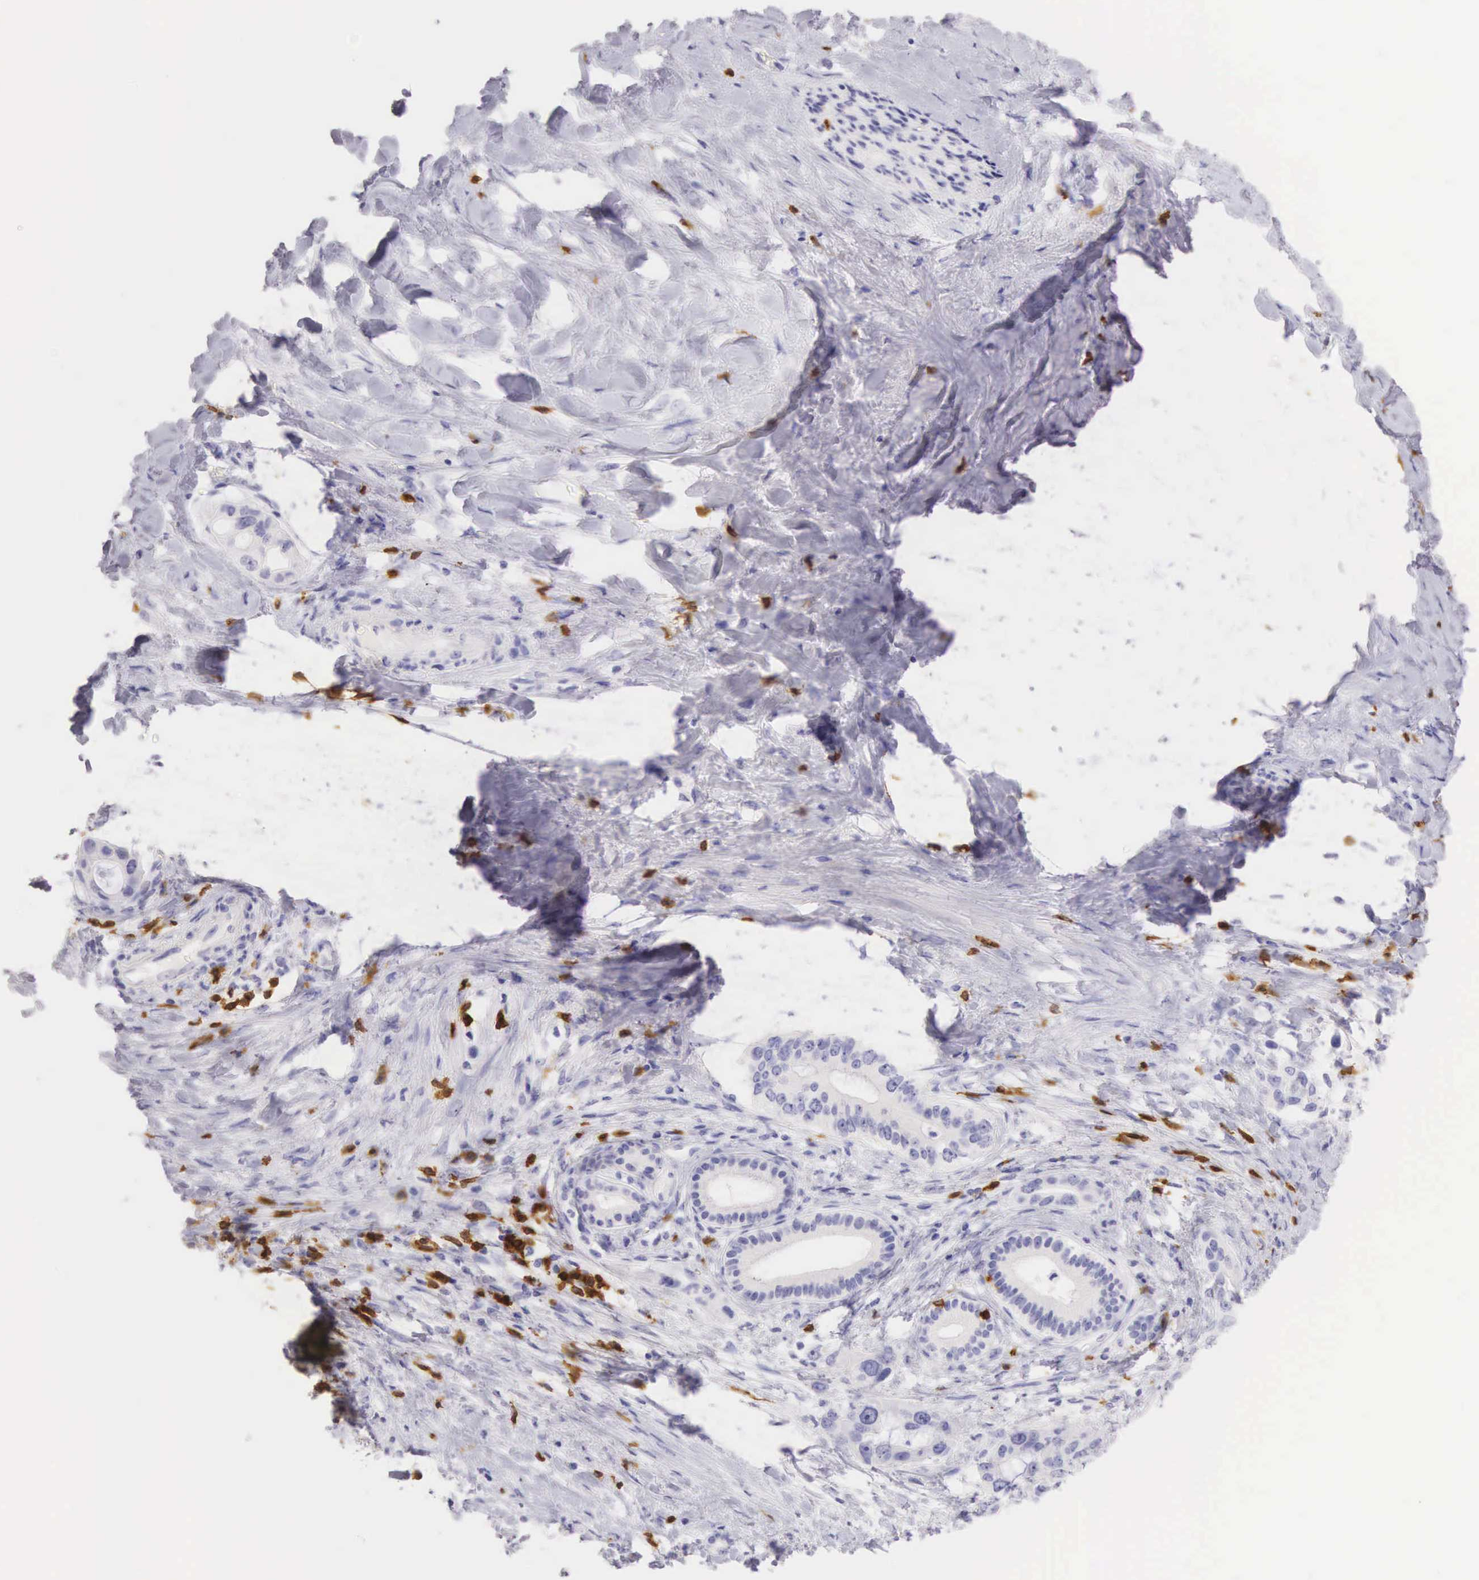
{"staining": {"intensity": "negative", "quantity": "none", "location": "none"}, "tissue": "liver cancer", "cell_type": "Tumor cells", "image_type": "cancer", "snomed": [{"axis": "morphology", "description": "Cholangiocarcinoma"}, {"axis": "topography", "description": "Liver"}], "caption": "The photomicrograph reveals no significant expression in tumor cells of cholangiocarcinoma (liver).", "gene": "CD3E", "patient": {"sex": "female", "age": 65}}